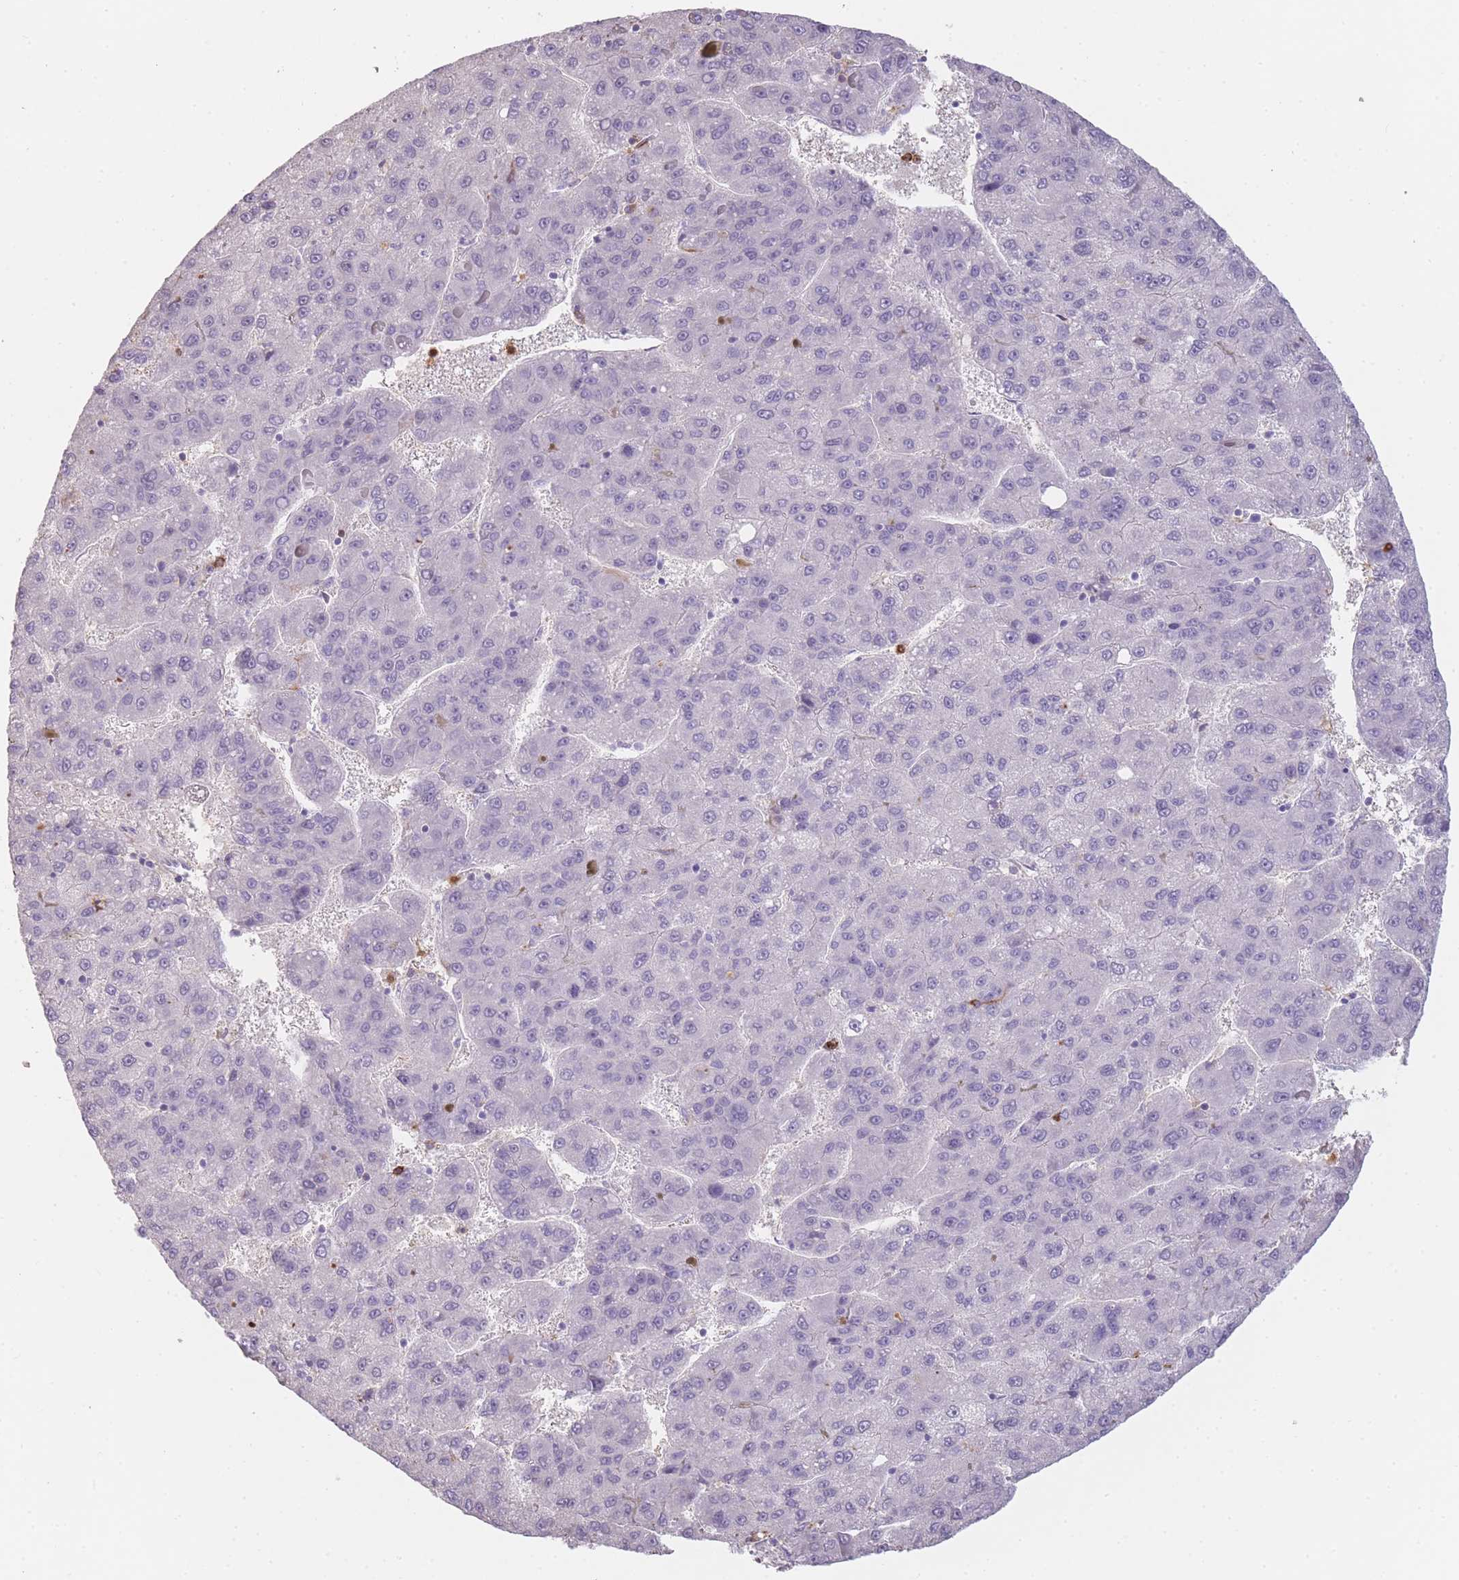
{"staining": {"intensity": "negative", "quantity": "none", "location": "none"}, "tissue": "liver cancer", "cell_type": "Tumor cells", "image_type": "cancer", "snomed": [{"axis": "morphology", "description": "Carcinoma, Hepatocellular, NOS"}, {"axis": "topography", "description": "Liver"}], "caption": "An image of human liver cancer (hepatocellular carcinoma) is negative for staining in tumor cells.", "gene": "CR1L", "patient": {"sex": "female", "age": 82}}